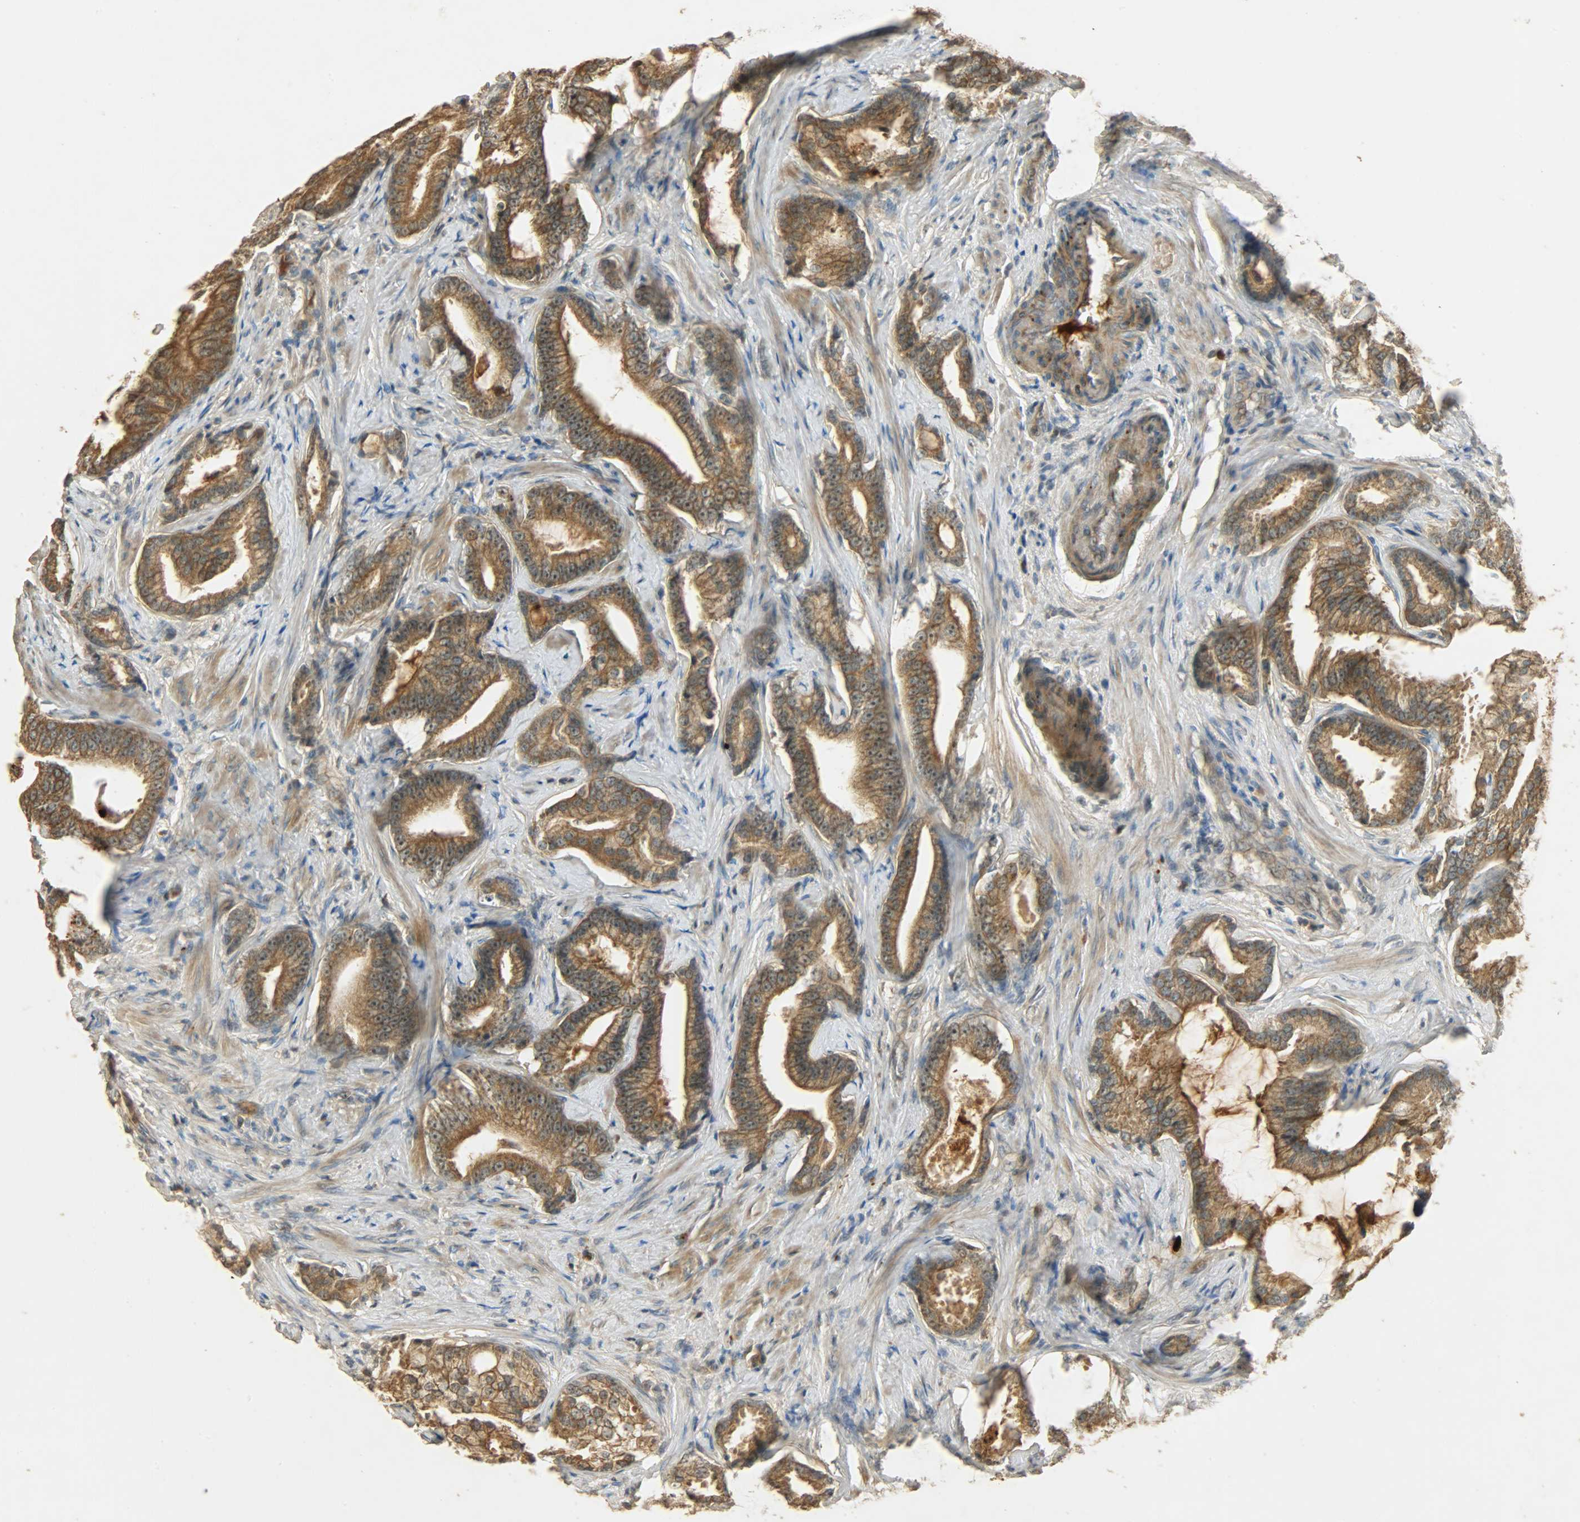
{"staining": {"intensity": "moderate", "quantity": ">75%", "location": "cytoplasmic/membranous"}, "tissue": "prostate cancer", "cell_type": "Tumor cells", "image_type": "cancer", "snomed": [{"axis": "morphology", "description": "Adenocarcinoma, Low grade"}, {"axis": "topography", "description": "Prostate"}], "caption": "Tumor cells exhibit medium levels of moderate cytoplasmic/membranous staining in about >75% of cells in prostate low-grade adenocarcinoma.", "gene": "ATP2B1", "patient": {"sex": "male", "age": 58}}